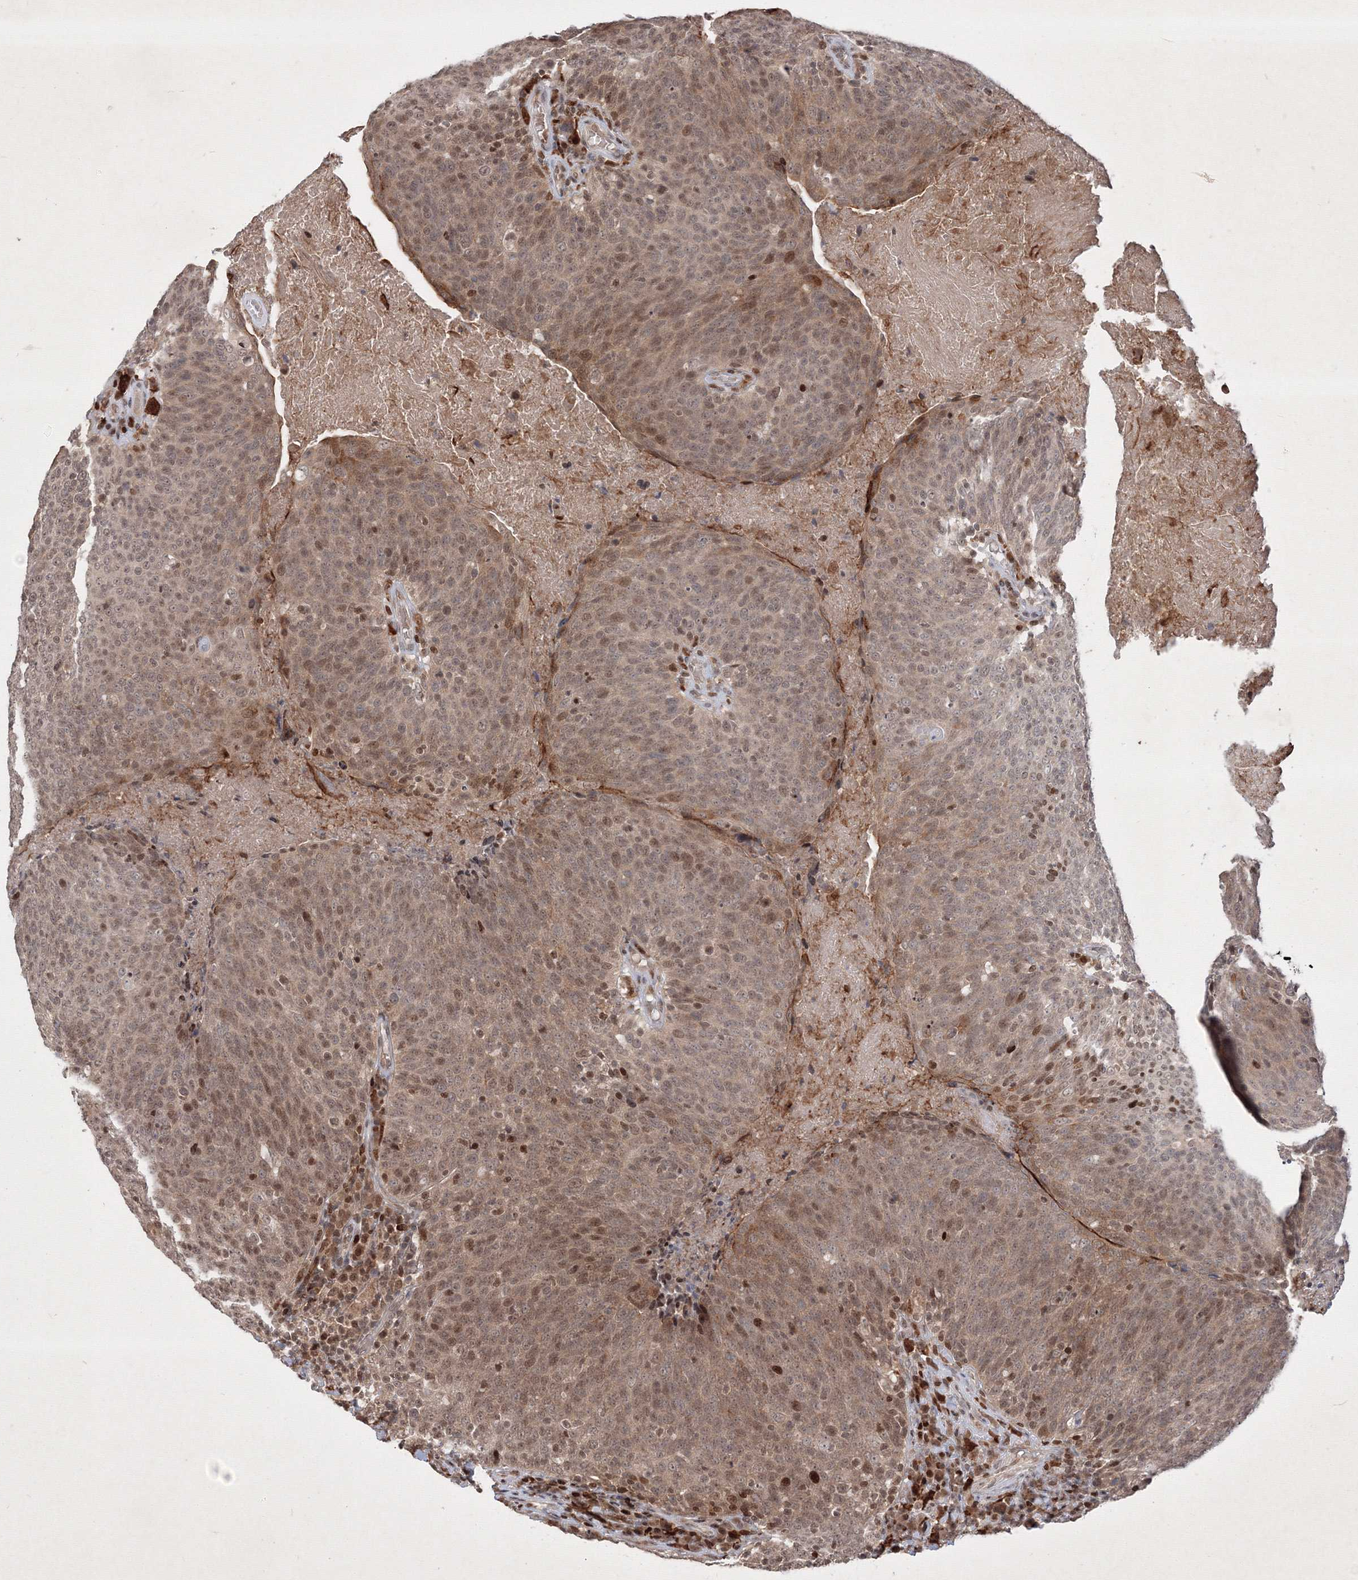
{"staining": {"intensity": "moderate", "quantity": ">75%", "location": "nuclear"}, "tissue": "head and neck cancer", "cell_type": "Tumor cells", "image_type": "cancer", "snomed": [{"axis": "morphology", "description": "Squamous cell carcinoma, NOS"}, {"axis": "morphology", "description": "Squamous cell carcinoma, metastatic, NOS"}, {"axis": "topography", "description": "Lymph node"}, {"axis": "topography", "description": "Head-Neck"}], "caption": "Head and neck metastatic squamous cell carcinoma stained with DAB immunohistochemistry (IHC) shows medium levels of moderate nuclear expression in about >75% of tumor cells. The staining is performed using DAB brown chromogen to label protein expression. The nuclei are counter-stained blue using hematoxylin.", "gene": "TAB1", "patient": {"sex": "male", "age": 62}}